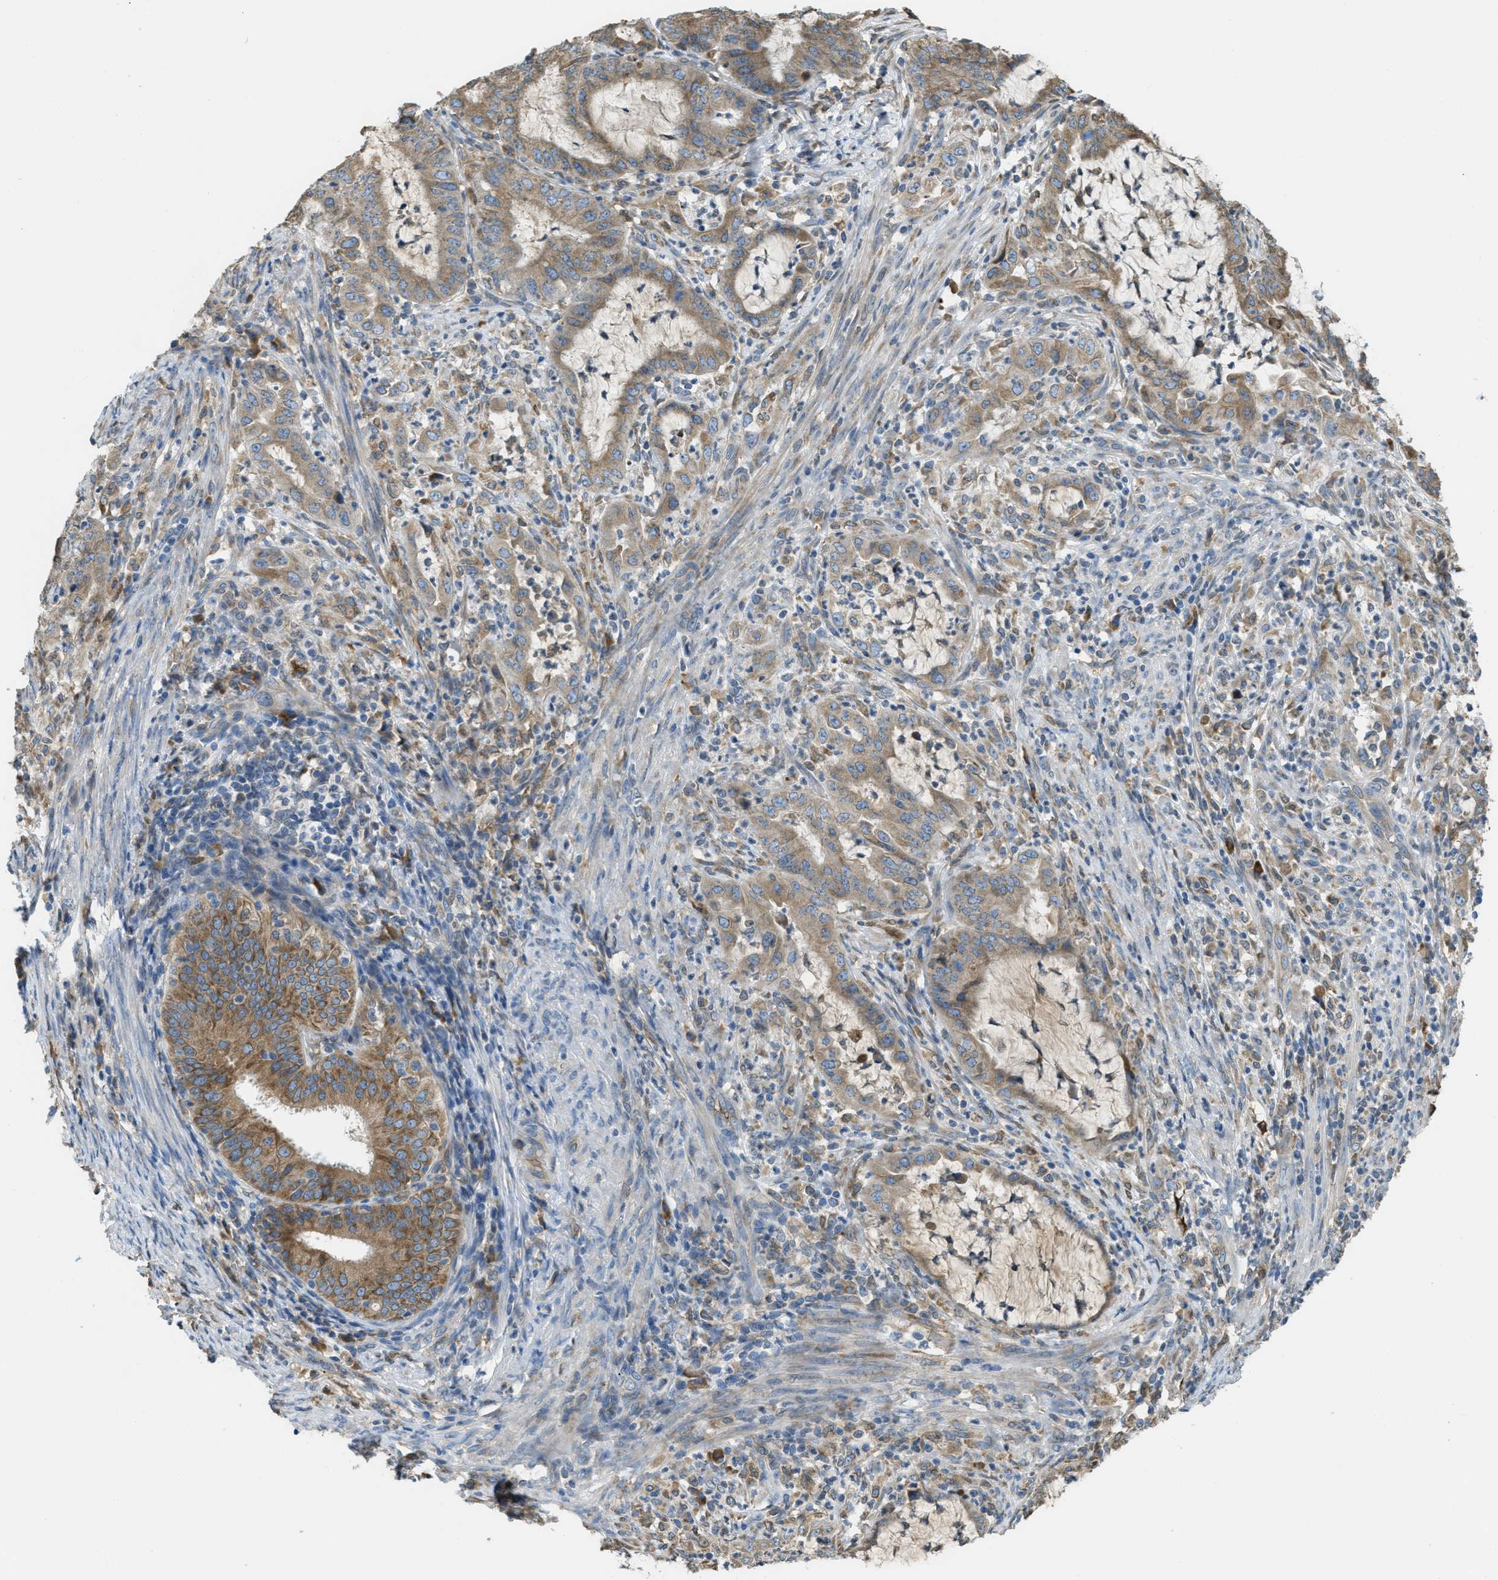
{"staining": {"intensity": "moderate", "quantity": ">75%", "location": "cytoplasmic/membranous"}, "tissue": "endometrial cancer", "cell_type": "Tumor cells", "image_type": "cancer", "snomed": [{"axis": "morphology", "description": "Adenocarcinoma, NOS"}, {"axis": "topography", "description": "Endometrium"}], "caption": "Adenocarcinoma (endometrial) stained with IHC displays moderate cytoplasmic/membranous staining in about >75% of tumor cells.", "gene": "MPDU1", "patient": {"sex": "female", "age": 70}}